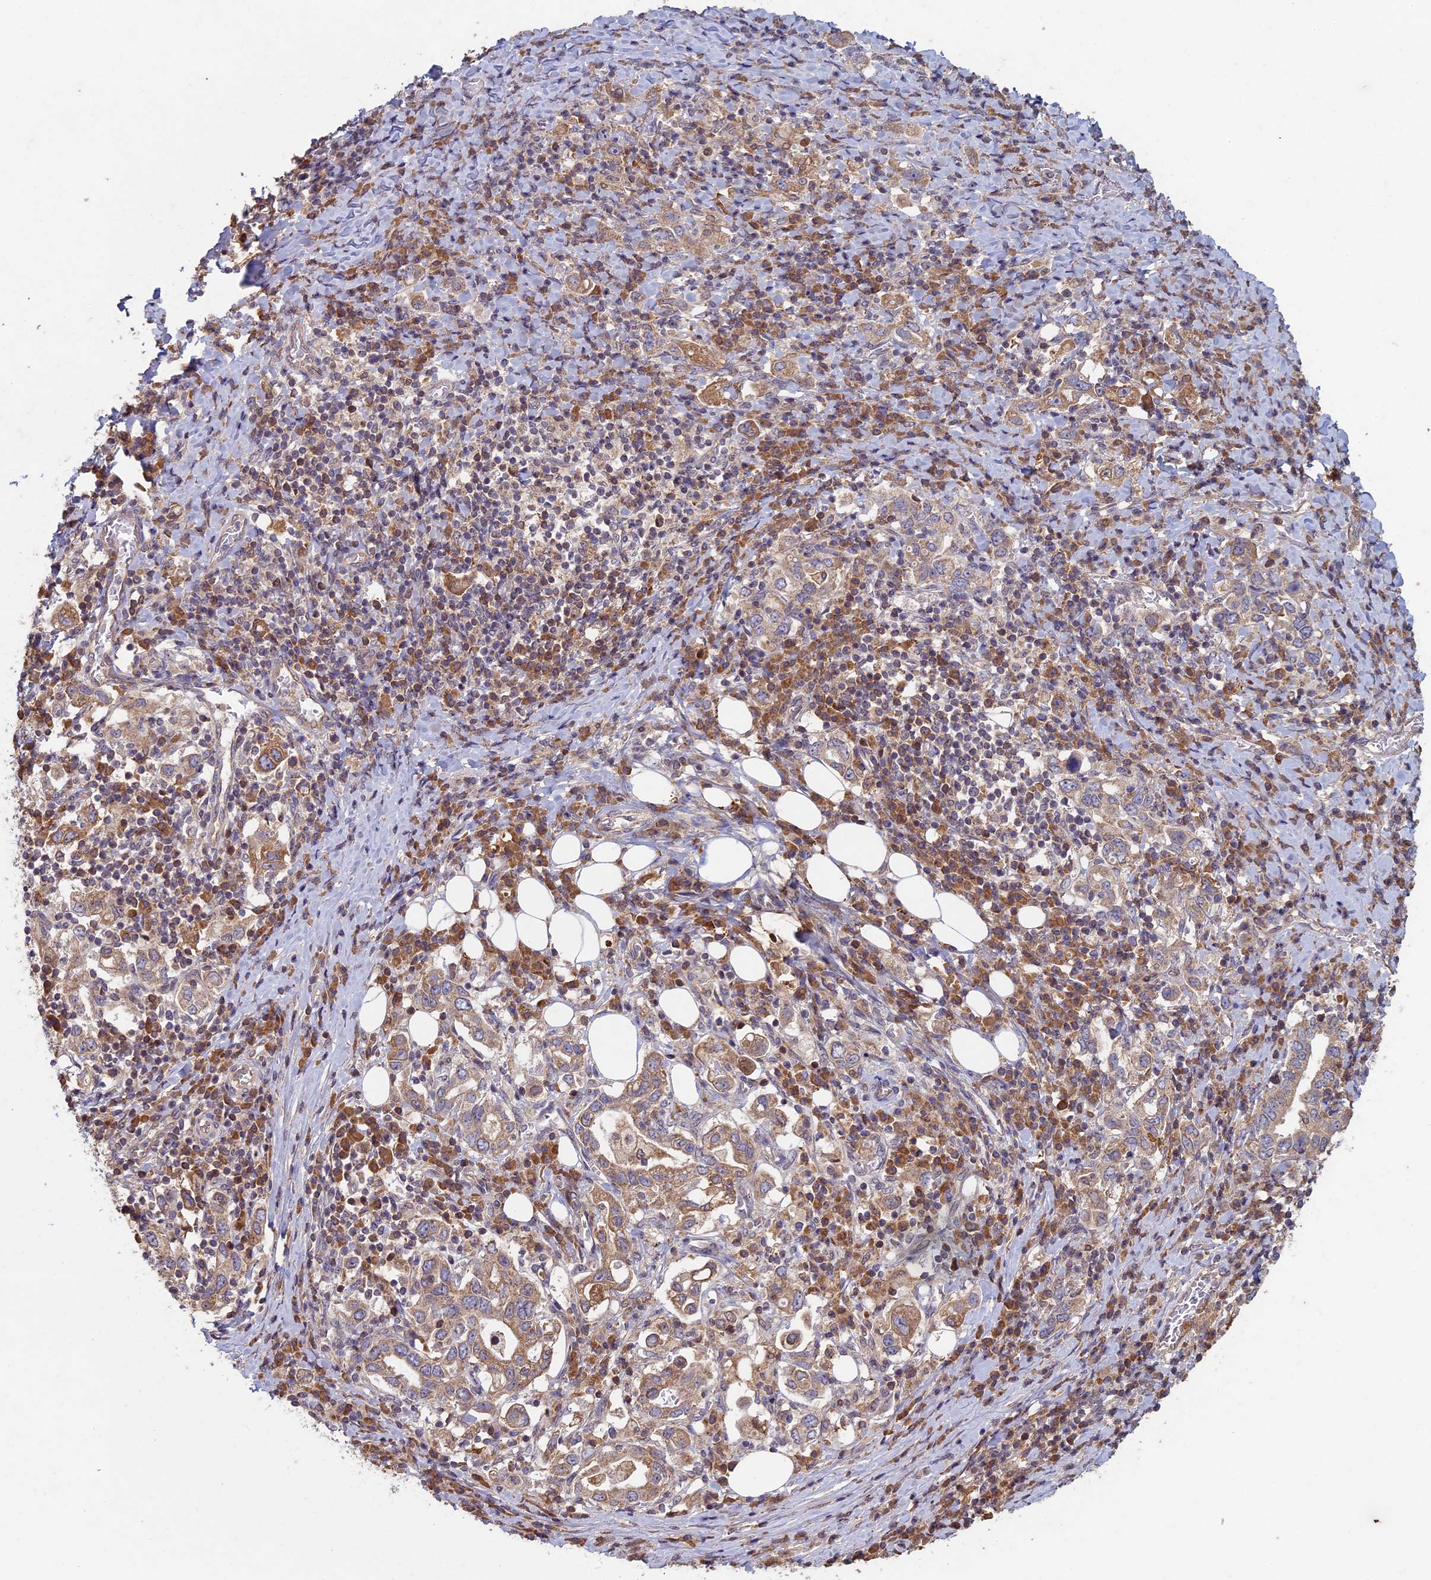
{"staining": {"intensity": "moderate", "quantity": ">75%", "location": "cytoplasmic/membranous"}, "tissue": "stomach cancer", "cell_type": "Tumor cells", "image_type": "cancer", "snomed": [{"axis": "morphology", "description": "Adenocarcinoma, NOS"}, {"axis": "topography", "description": "Stomach, upper"}, {"axis": "topography", "description": "Stomach"}], "caption": "IHC photomicrograph of human adenocarcinoma (stomach) stained for a protein (brown), which exhibits medium levels of moderate cytoplasmic/membranous staining in about >75% of tumor cells.", "gene": "RCCD1", "patient": {"sex": "male", "age": 62}}